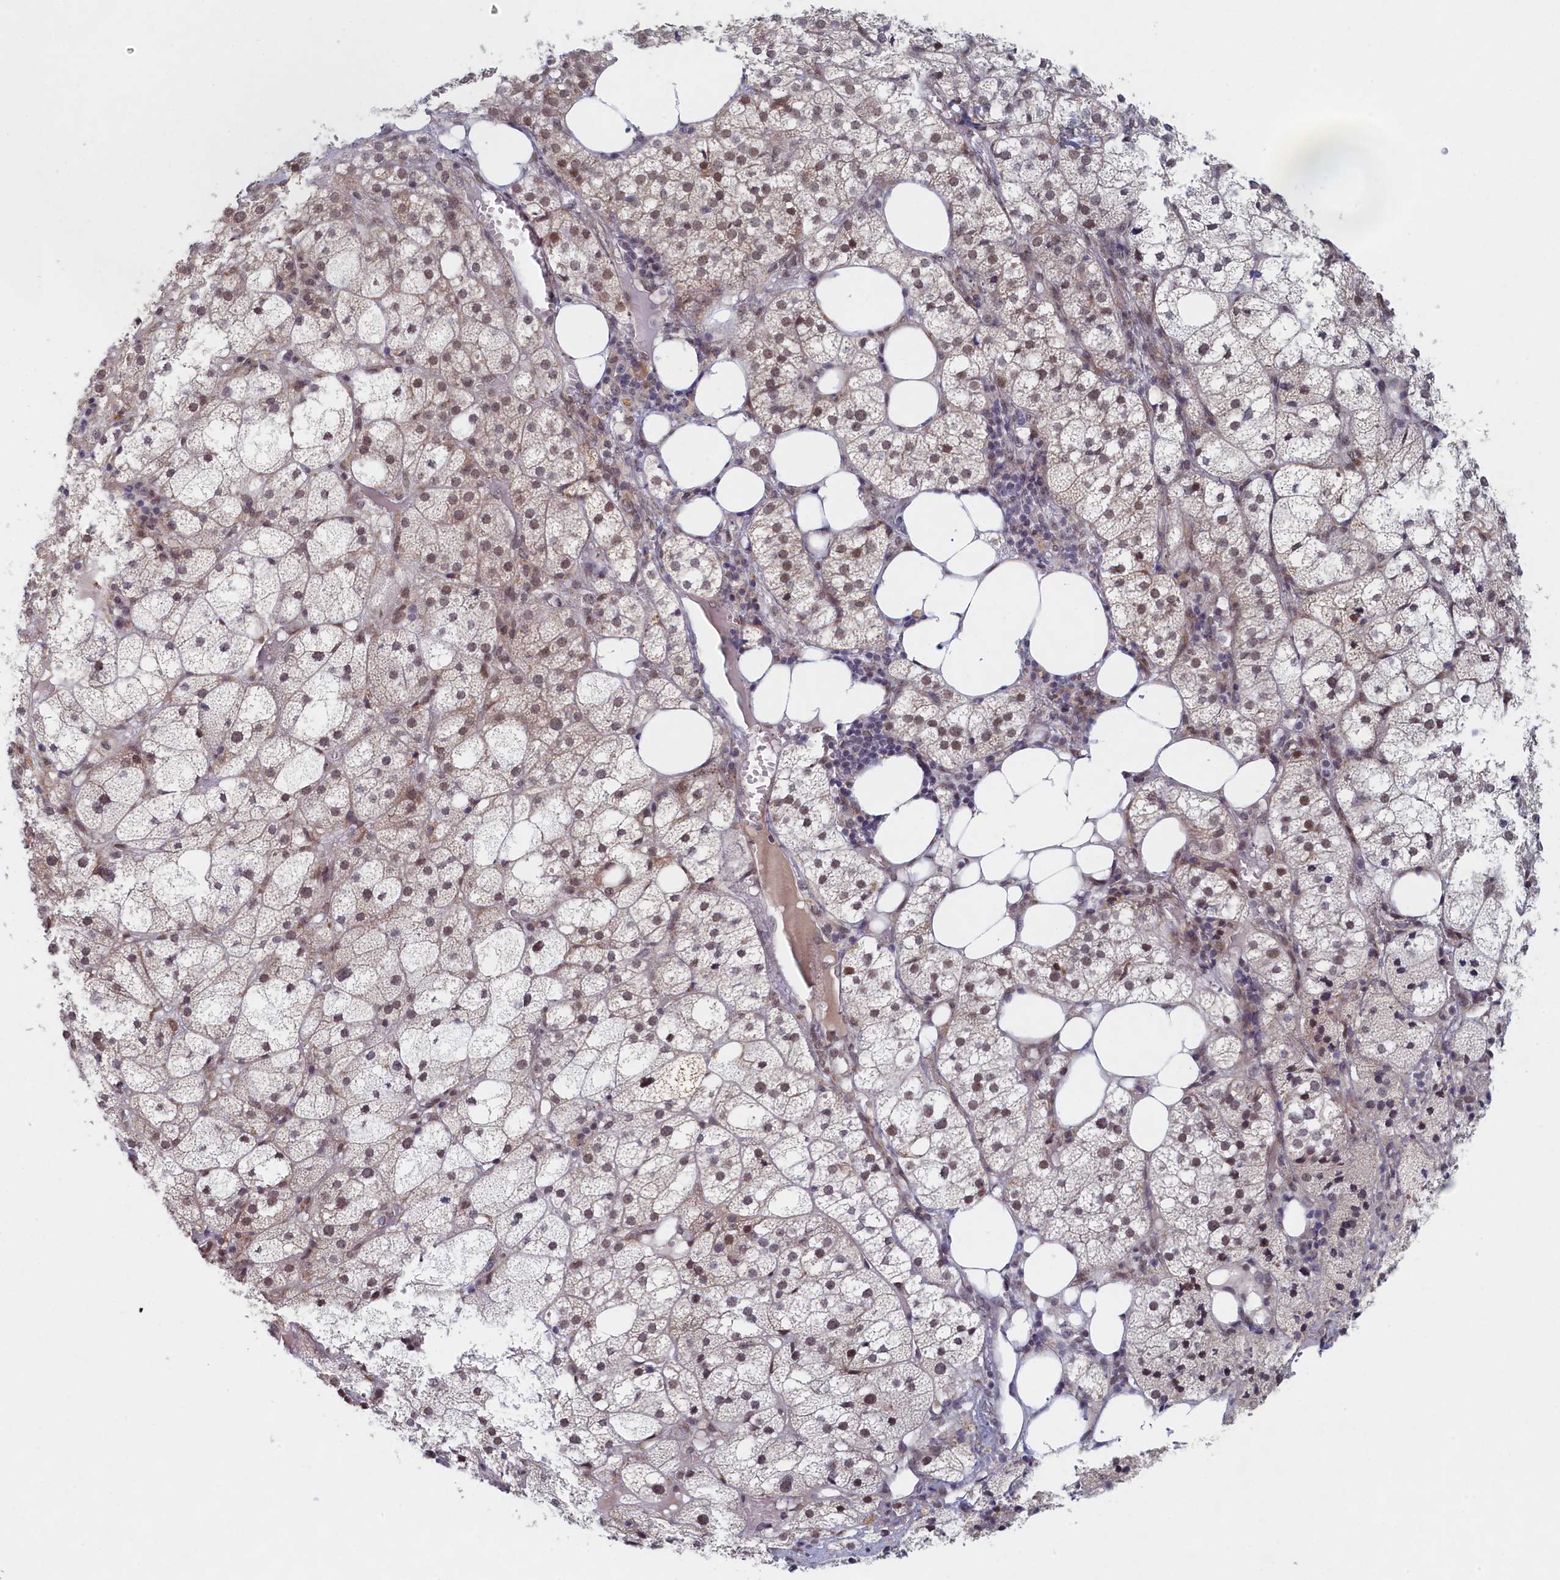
{"staining": {"intensity": "weak", "quantity": "25%-75%", "location": "cytoplasmic/membranous,nuclear"}, "tissue": "adrenal gland", "cell_type": "Glandular cells", "image_type": "normal", "snomed": [{"axis": "morphology", "description": "Normal tissue, NOS"}, {"axis": "topography", "description": "Adrenal gland"}], "caption": "Immunohistochemical staining of unremarkable human adrenal gland shows weak cytoplasmic/membranous,nuclear protein positivity in approximately 25%-75% of glandular cells.", "gene": "DNAJC17", "patient": {"sex": "female", "age": 61}}